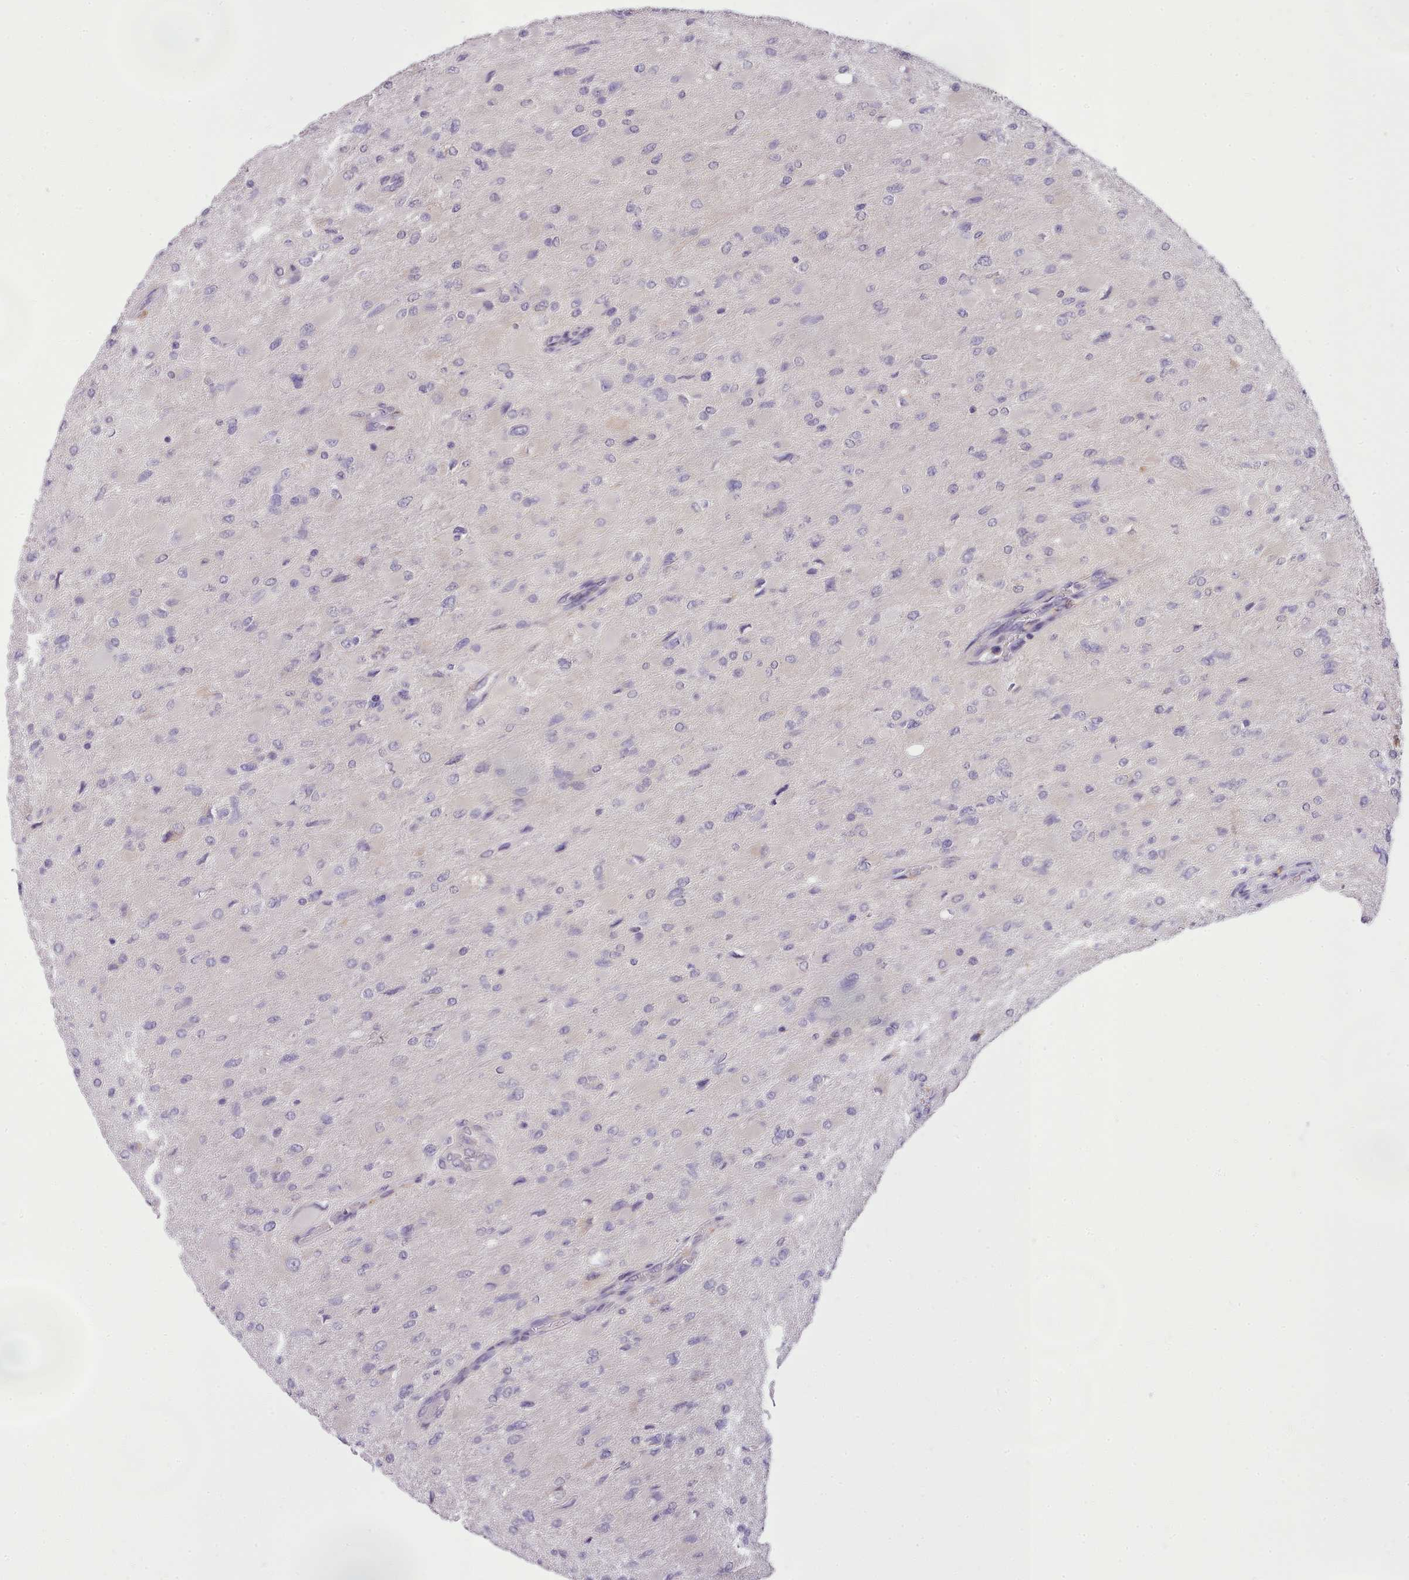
{"staining": {"intensity": "negative", "quantity": "none", "location": "none"}, "tissue": "glioma", "cell_type": "Tumor cells", "image_type": "cancer", "snomed": [{"axis": "morphology", "description": "Glioma, malignant, High grade"}, {"axis": "topography", "description": "Cerebral cortex"}], "caption": "Immunohistochemical staining of human glioma reveals no significant staining in tumor cells.", "gene": "FAM83E", "patient": {"sex": "female", "age": 36}}